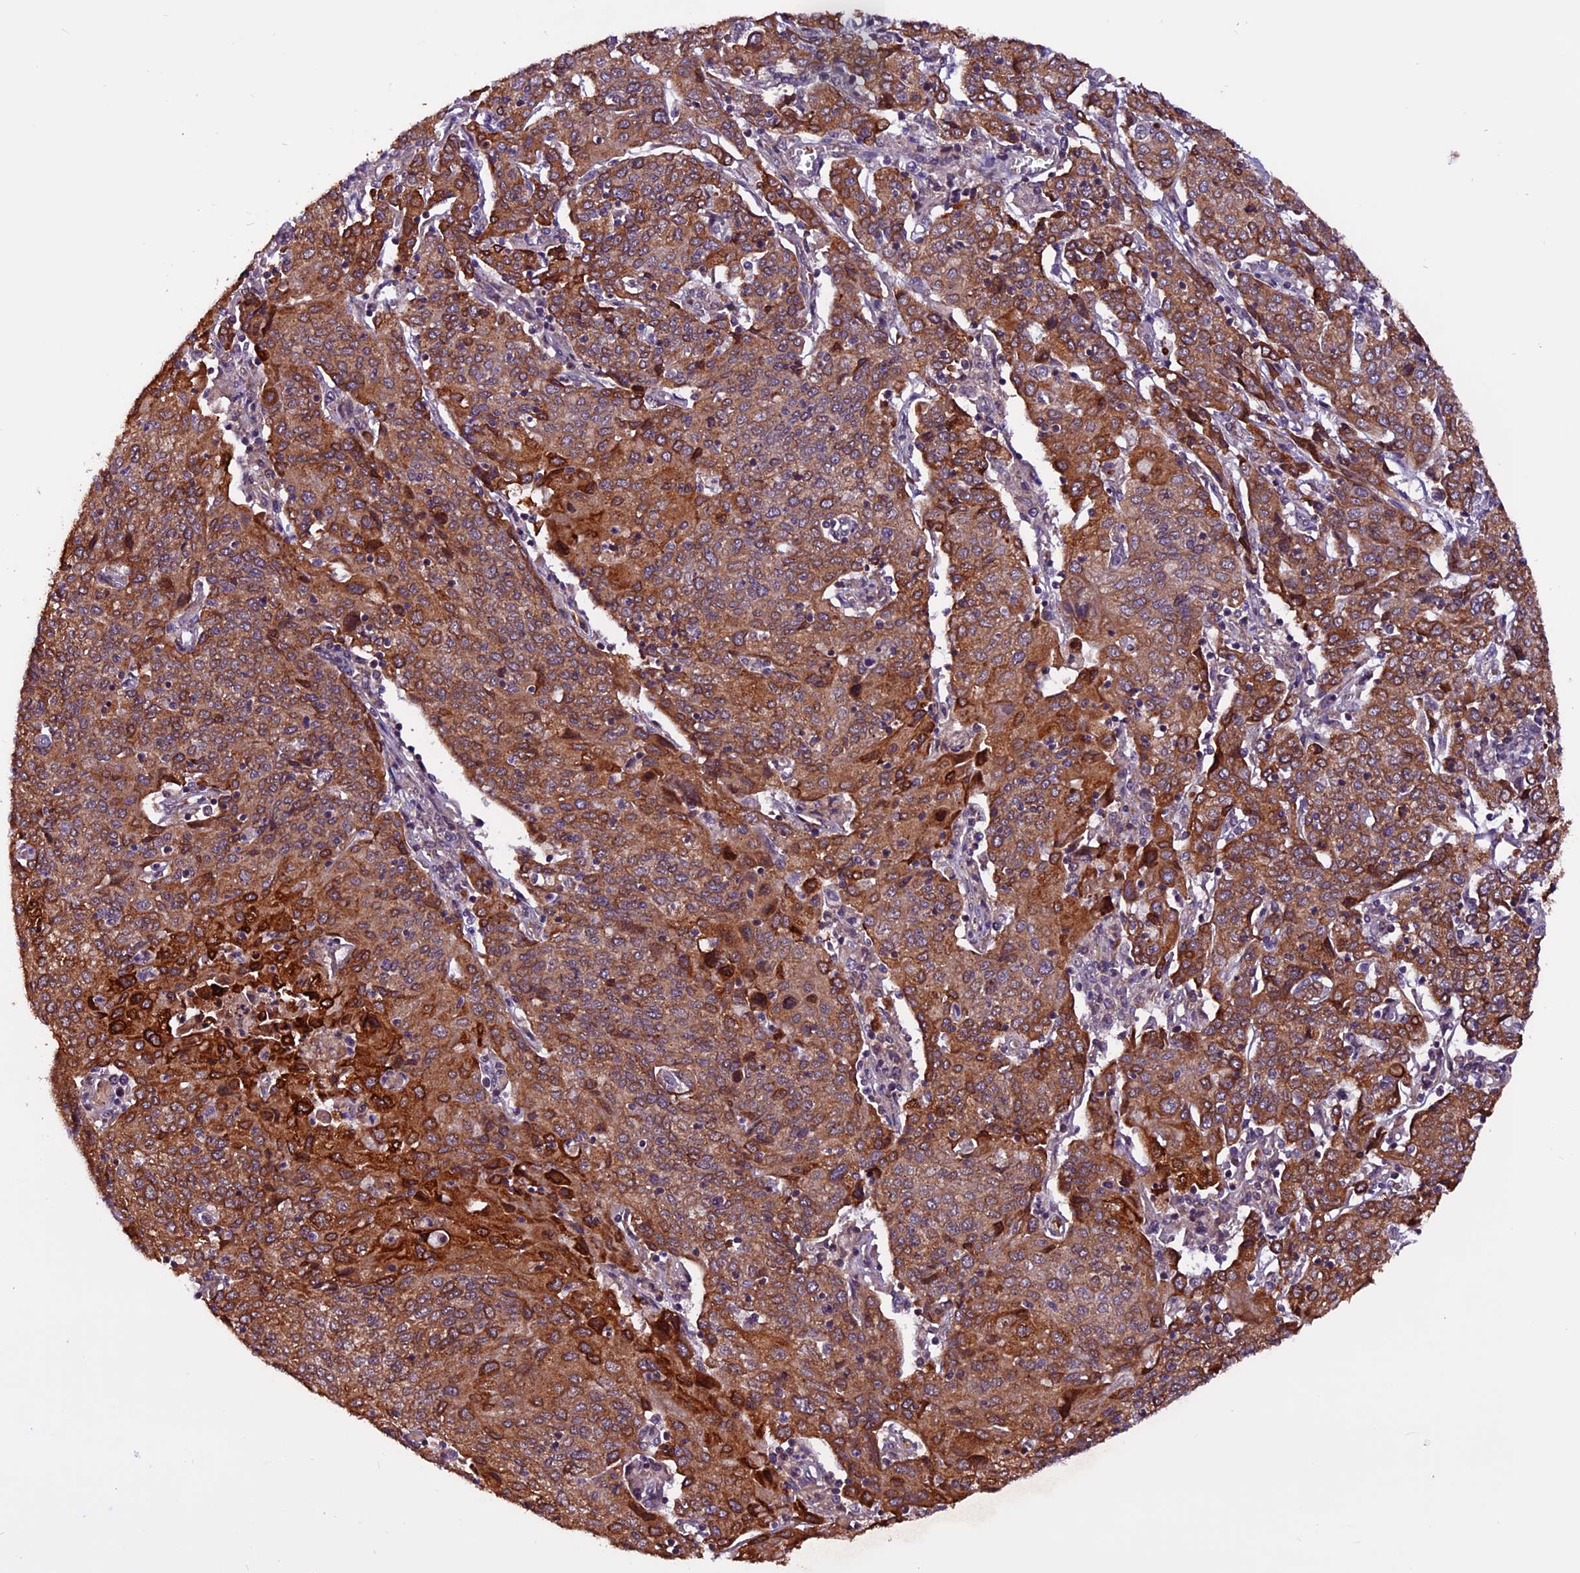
{"staining": {"intensity": "strong", "quantity": ">75%", "location": "cytoplasmic/membranous"}, "tissue": "cervical cancer", "cell_type": "Tumor cells", "image_type": "cancer", "snomed": [{"axis": "morphology", "description": "Squamous cell carcinoma, NOS"}, {"axis": "topography", "description": "Cervix"}], "caption": "Tumor cells demonstrate high levels of strong cytoplasmic/membranous staining in about >75% of cells in cervical squamous cell carcinoma.", "gene": "RINL", "patient": {"sex": "female", "age": 67}}